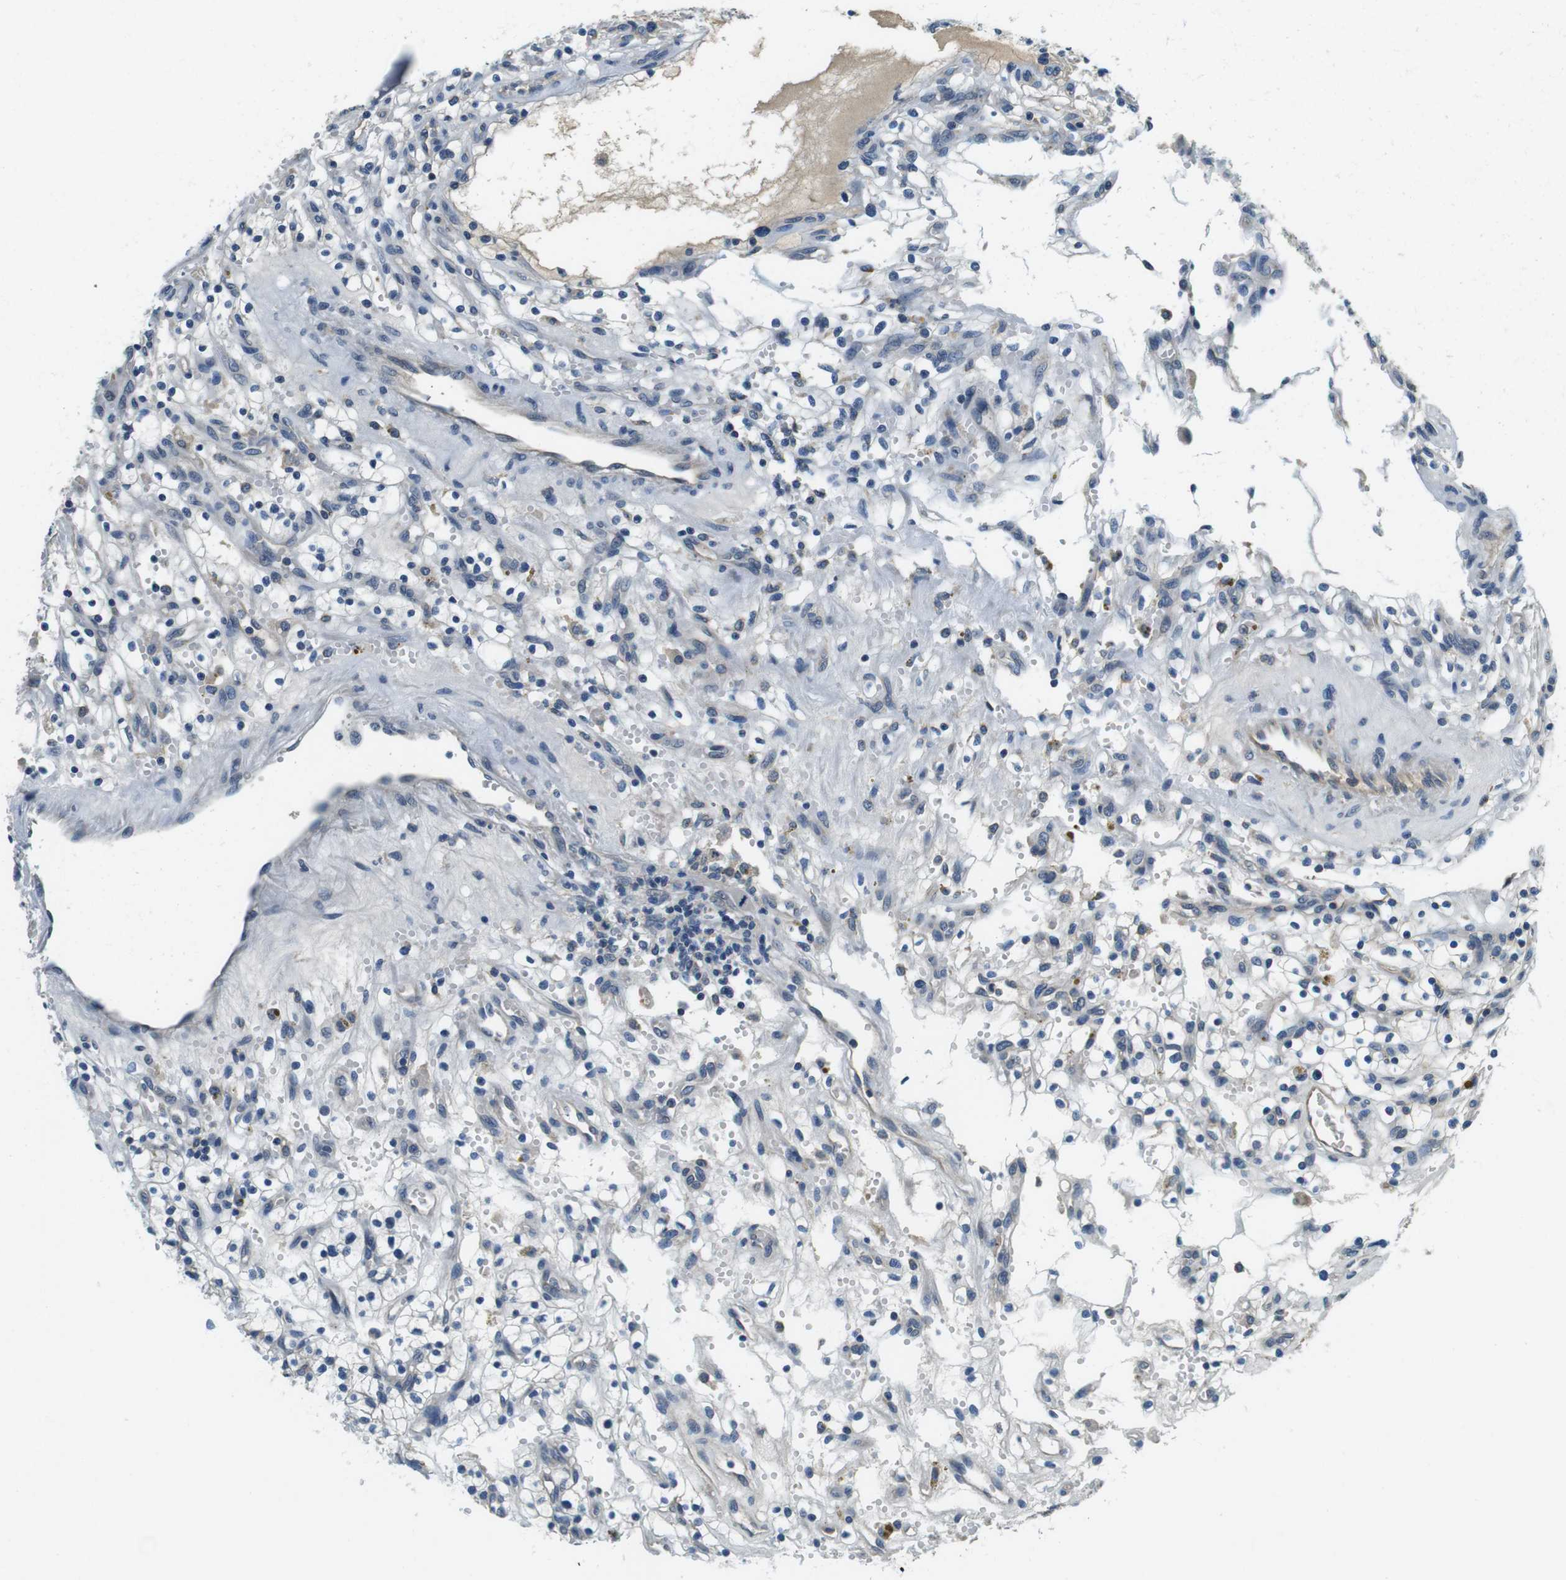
{"staining": {"intensity": "negative", "quantity": "none", "location": "none"}, "tissue": "renal cancer", "cell_type": "Tumor cells", "image_type": "cancer", "snomed": [{"axis": "morphology", "description": "Adenocarcinoma, NOS"}, {"axis": "topography", "description": "Kidney"}], "caption": "This is an immunohistochemistry micrograph of human renal adenocarcinoma. There is no expression in tumor cells.", "gene": "DTNA", "patient": {"sex": "female", "age": 57}}